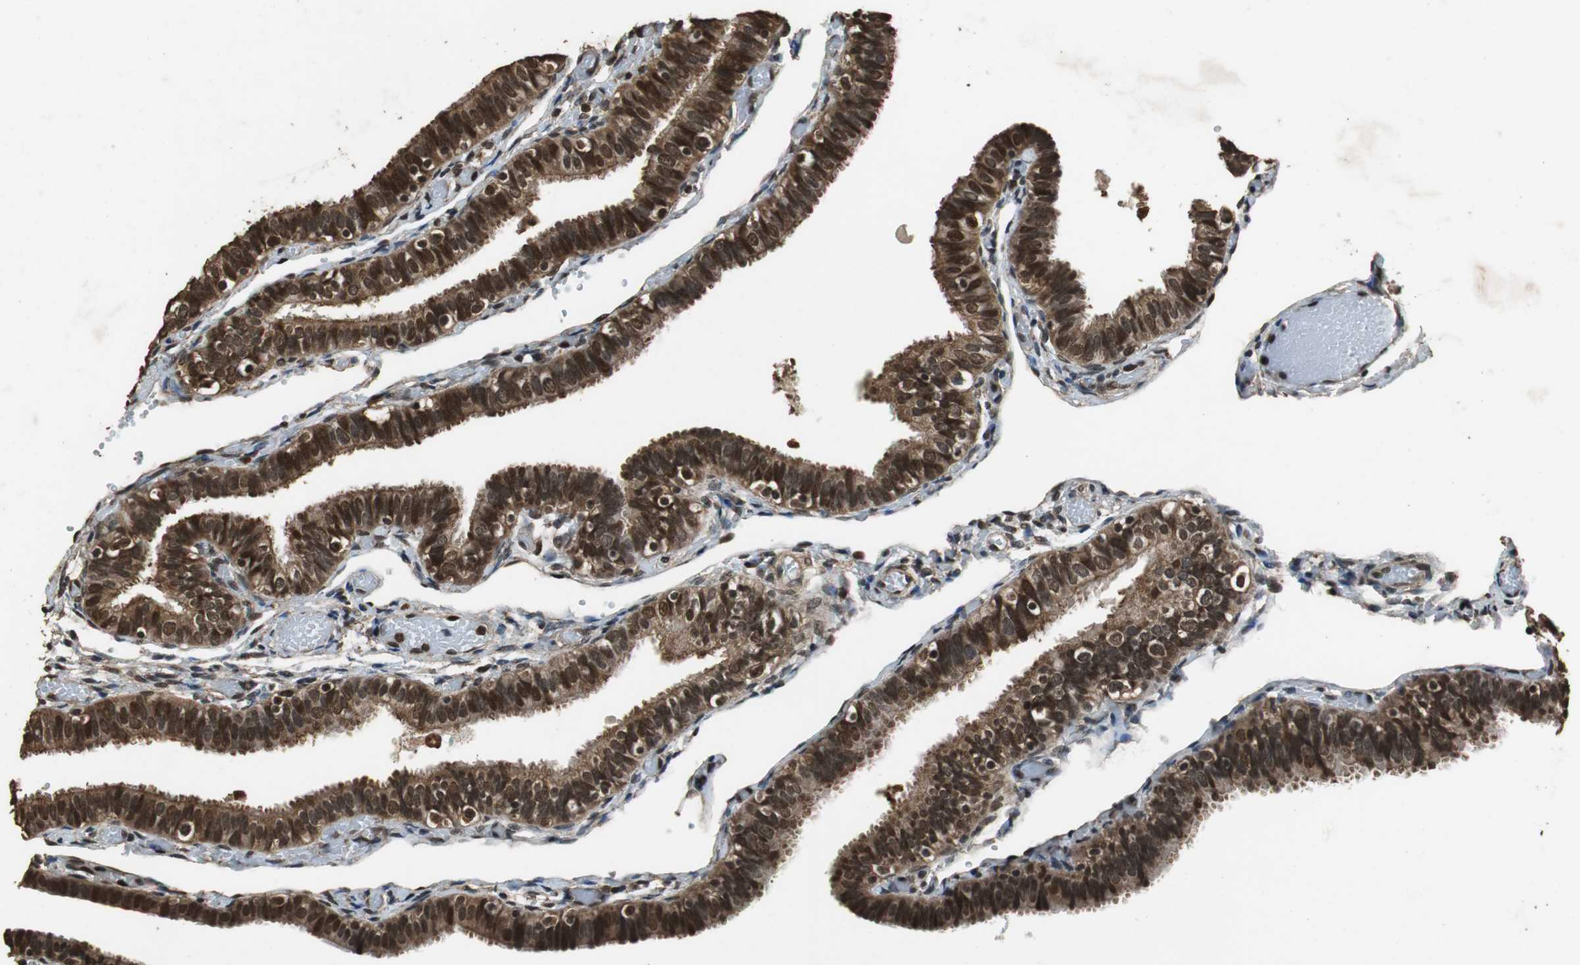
{"staining": {"intensity": "strong", "quantity": ">75%", "location": "cytoplasmic/membranous,nuclear"}, "tissue": "fallopian tube", "cell_type": "Glandular cells", "image_type": "normal", "snomed": [{"axis": "morphology", "description": "Normal tissue, NOS"}, {"axis": "topography", "description": "Fallopian tube"}], "caption": "Immunohistochemical staining of normal human fallopian tube reveals high levels of strong cytoplasmic/membranous,nuclear staining in approximately >75% of glandular cells.", "gene": "ZNF18", "patient": {"sex": "female", "age": 46}}